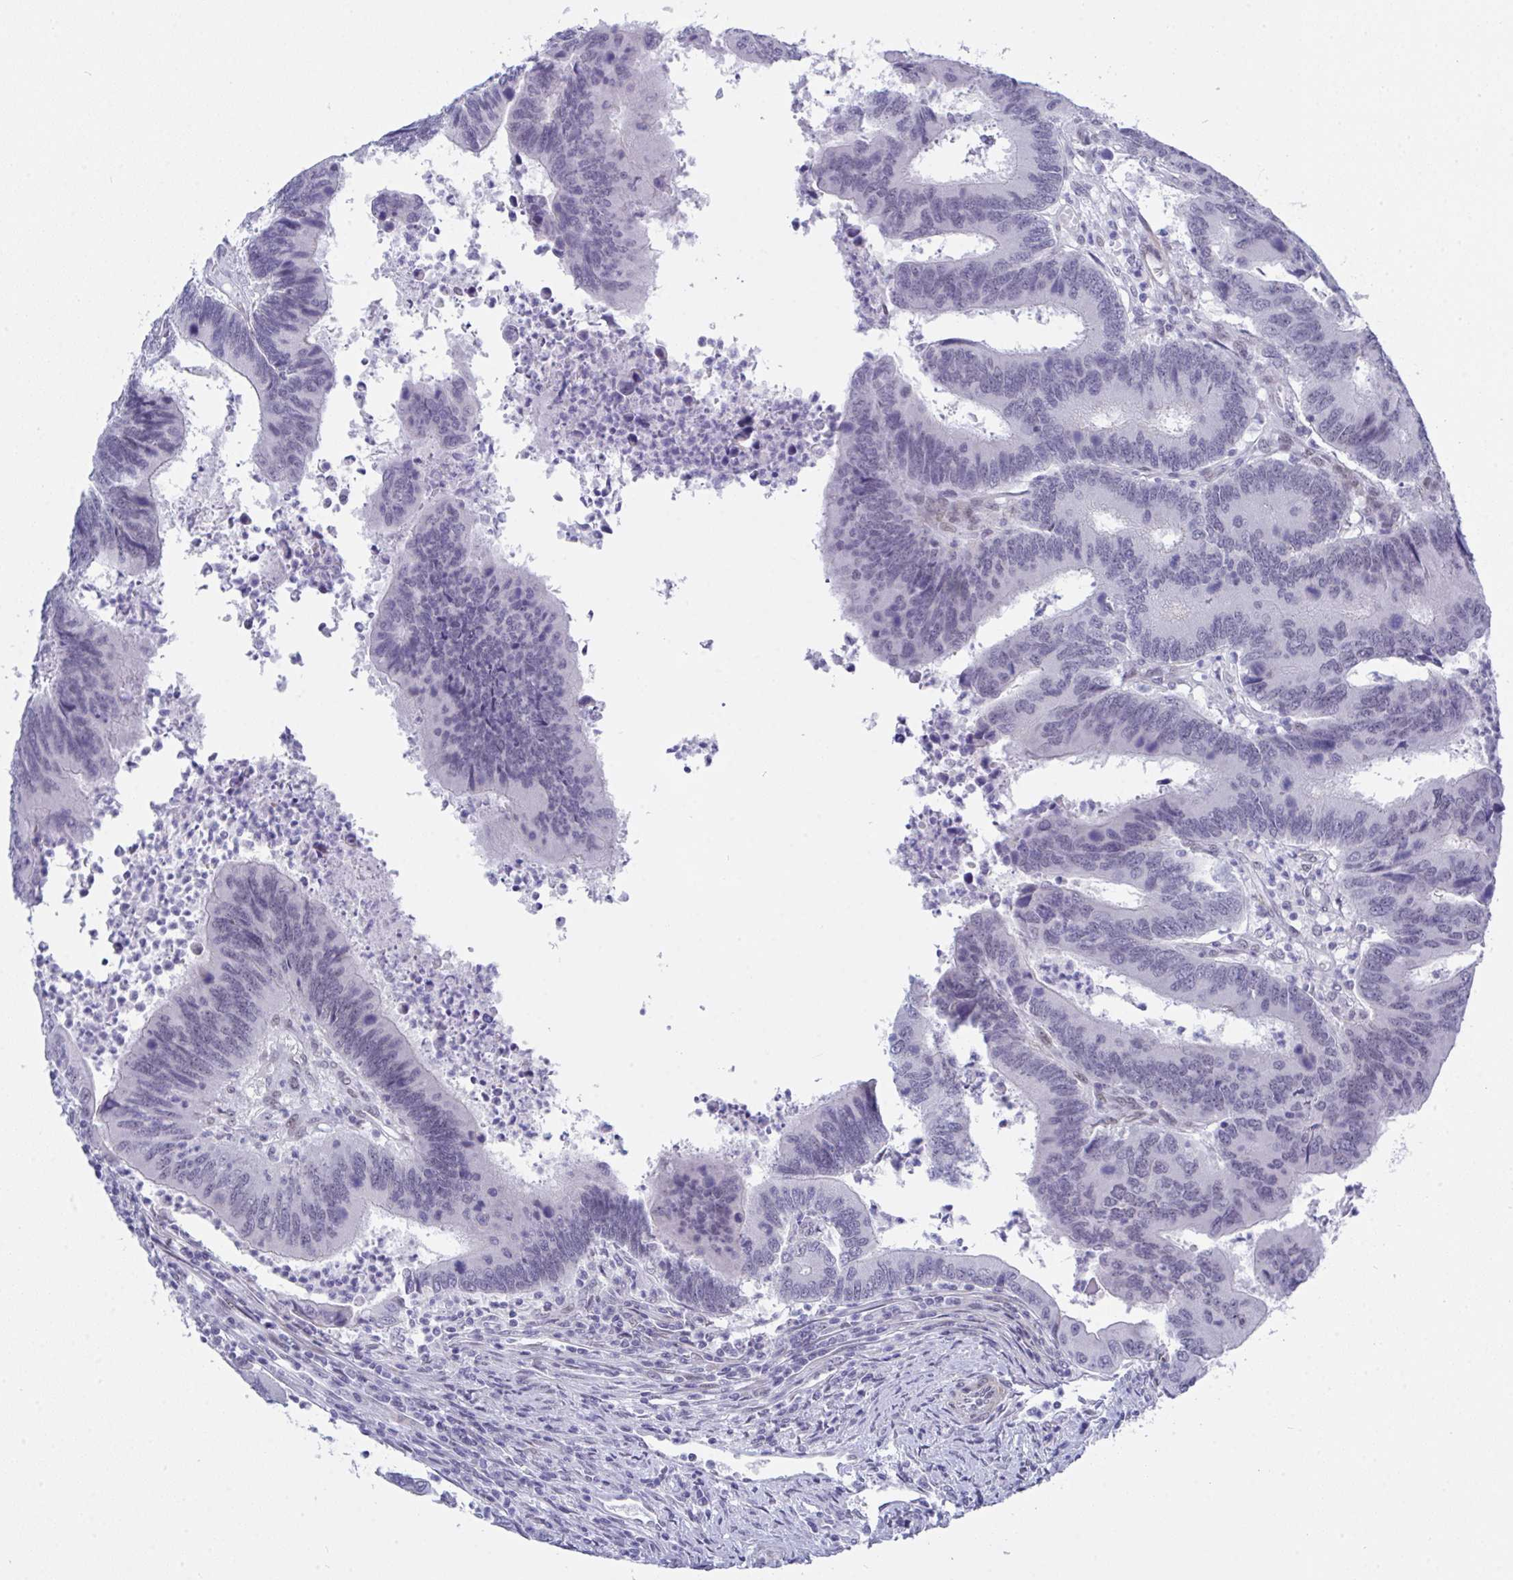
{"staining": {"intensity": "negative", "quantity": "none", "location": "none"}, "tissue": "colorectal cancer", "cell_type": "Tumor cells", "image_type": "cancer", "snomed": [{"axis": "morphology", "description": "Adenocarcinoma, NOS"}, {"axis": "topography", "description": "Colon"}], "caption": "Adenocarcinoma (colorectal) stained for a protein using IHC reveals no staining tumor cells.", "gene": "FBXL22", "patient": {"sex": "female", "age": 67}}